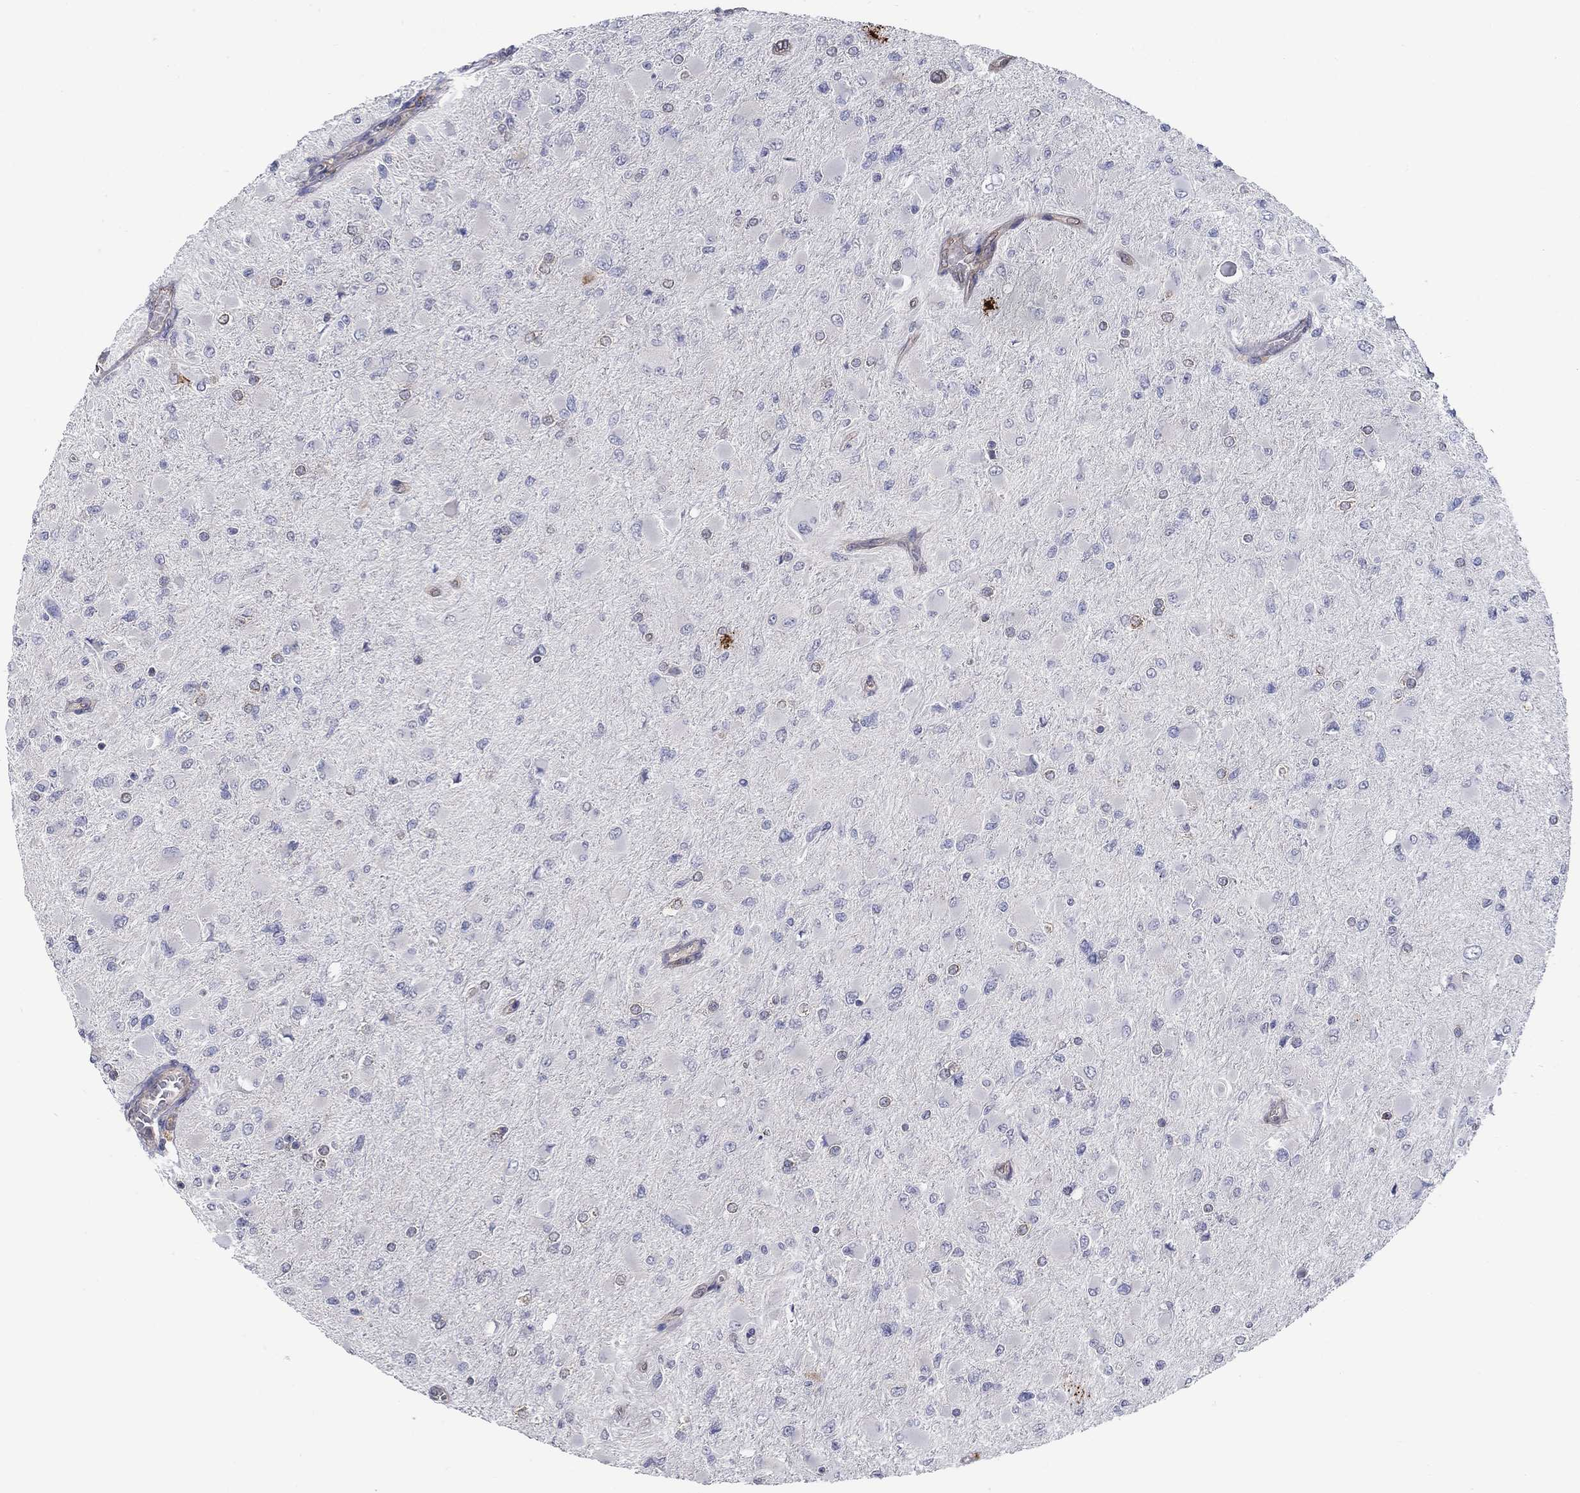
{"staining": {"intensity": "negative", "quantity": "none", "location": "none"}, "tissue": "glioma", "cell_type": "Tumor cells", "image_type": "cancer", "snomed": [{"axis": "morphology", "description": "Glioma, malignant, High grade"}, {"axis": "topography", "description": "Cerebral cortex"}], "caption": "Tumor cells show no significant staining in malignant glioma (high-grade).", "gene": "ERMP1", "patient": {"sex": "female", "age": 36}}